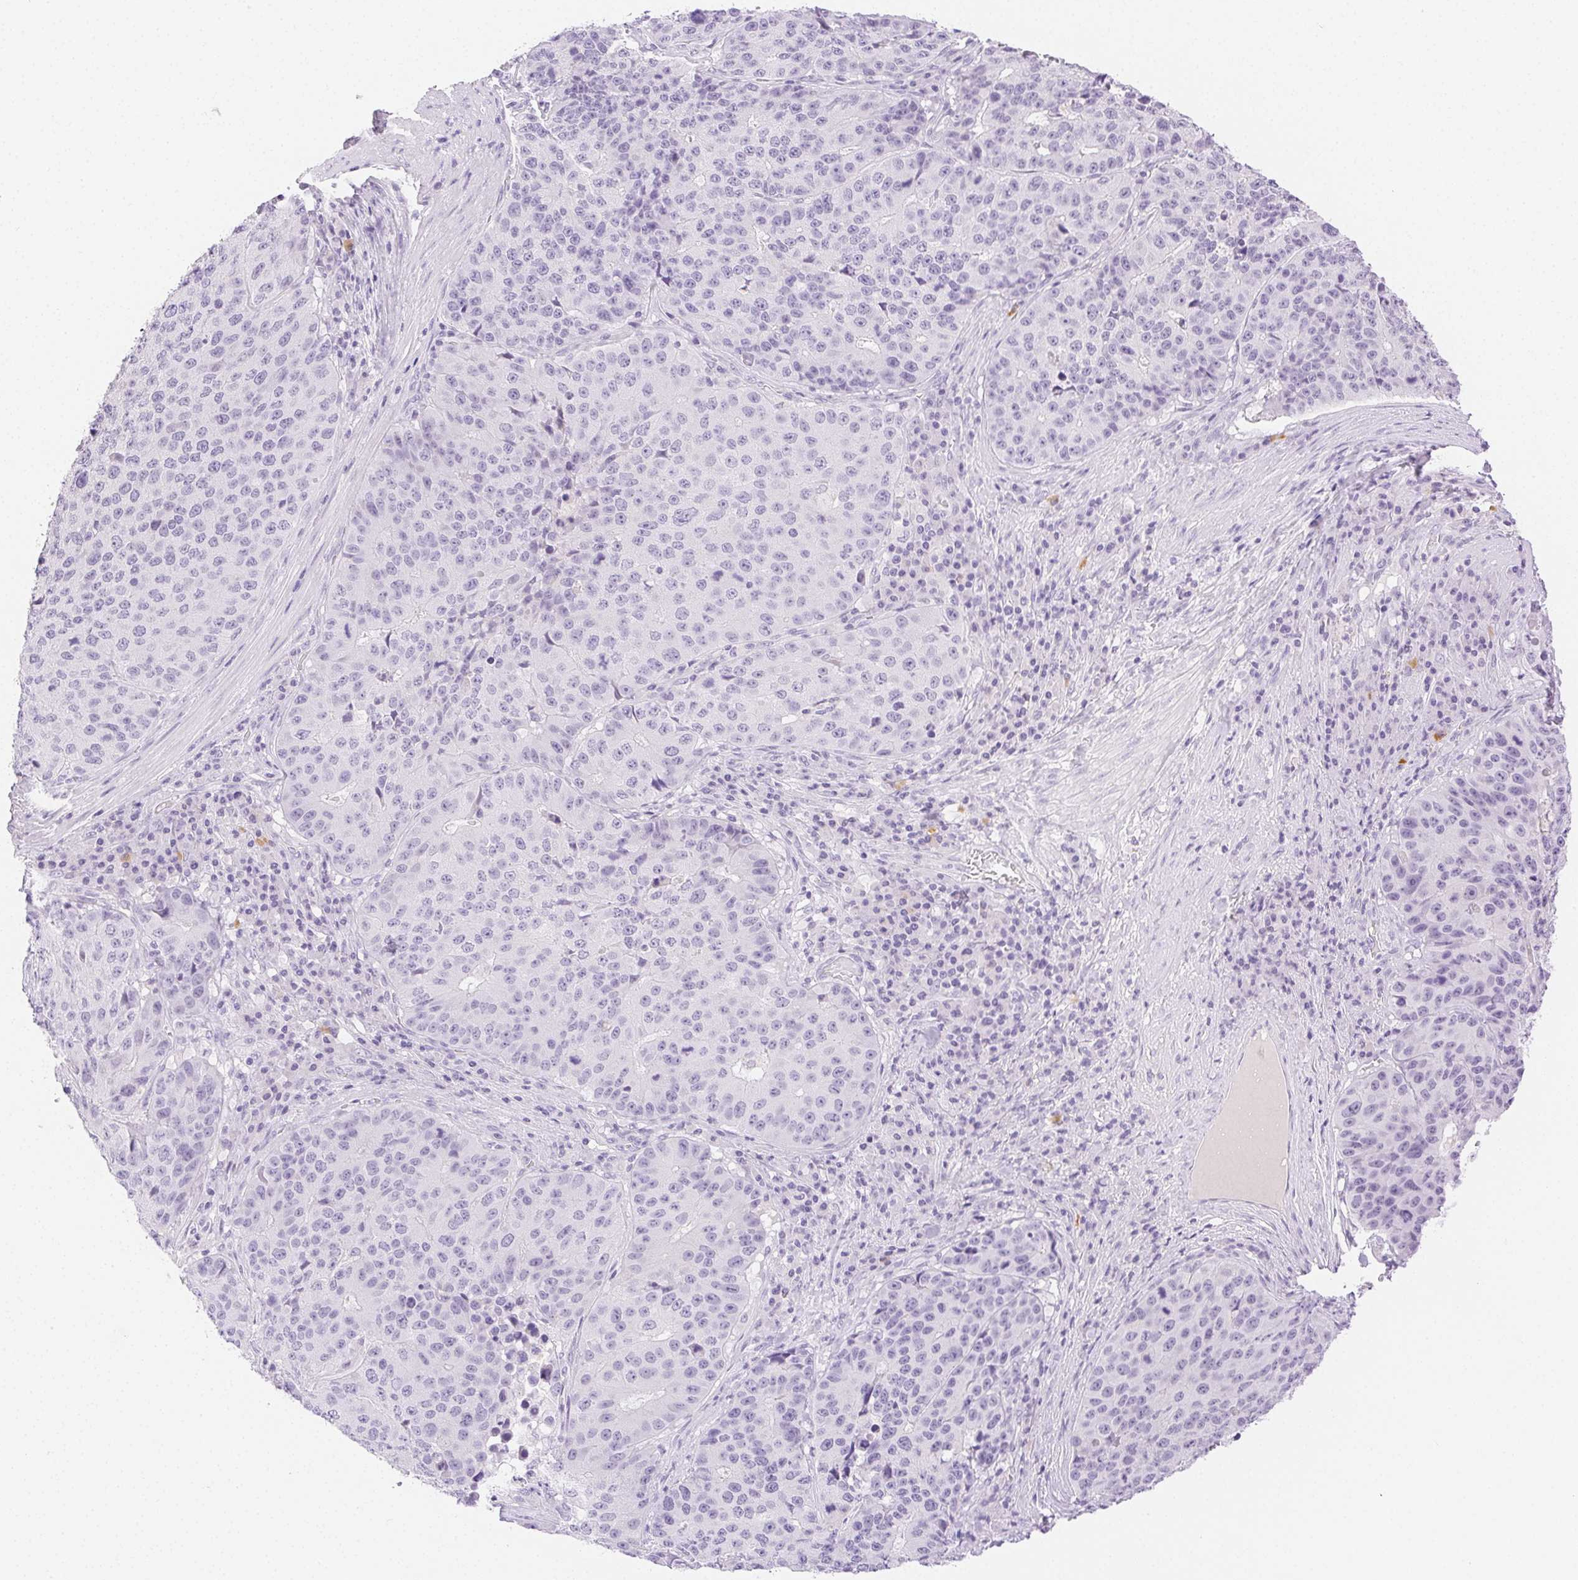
{"staining": {"intensity": "negative", "quantity": "none", "location": "none"}, "tissue": "stomach cancer", "cell_type": "Tumor cells", "image_type": "cancer", "snomed": [{"axis": "morphology", "description": "Adenocarcinoma, NOS"}, {"axis": "topography", "description": "Stomach"}], "caption": "Stomach cancer (adenocarcinoma) was stained to show a protein in brown. There is no significant staining in tumor cells.", "gene": "SPACA4", "patient": {"sex": "male", "age": 71}}